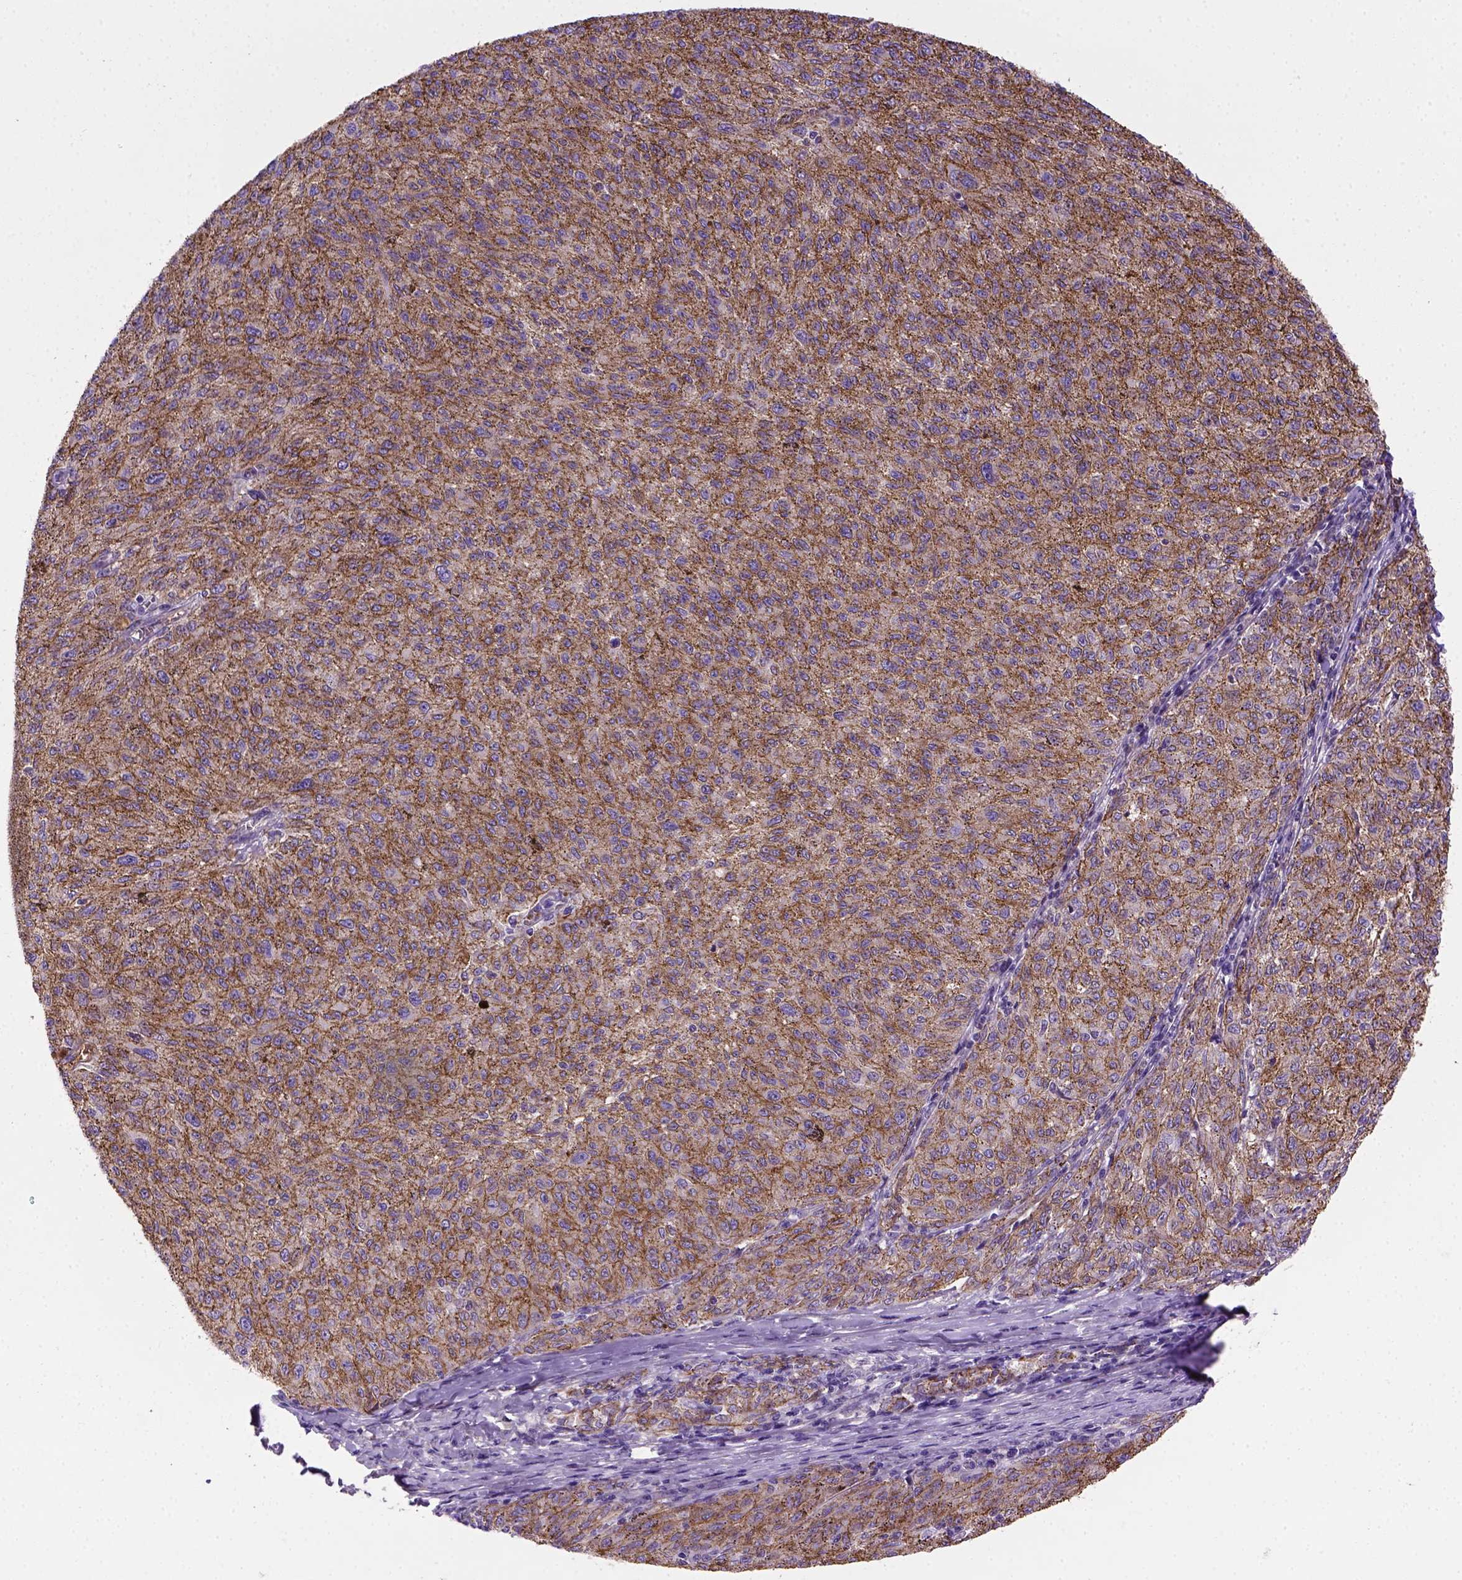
{"staining": {"intensity": "moderate", "quantity": ">75%", "location": "cytoplasmic/membranous"}, "tissue": "melanoma", "cell_type": "Tumor cells", "image_type": "cancer", "snomed": [{"axis": "morphology", "description": "Malignant melanoma, NOS"}, {"axis": "topography", "description": "Skin"}], "caption": "Immunohistochemical staining of human melanoma demonstrates medium levels of moderate cytoplasmic/membranous protein staining in about >75% of tumor cells.", "gene": "CDH1", "patient": {"sex": "female", "age": 72}}